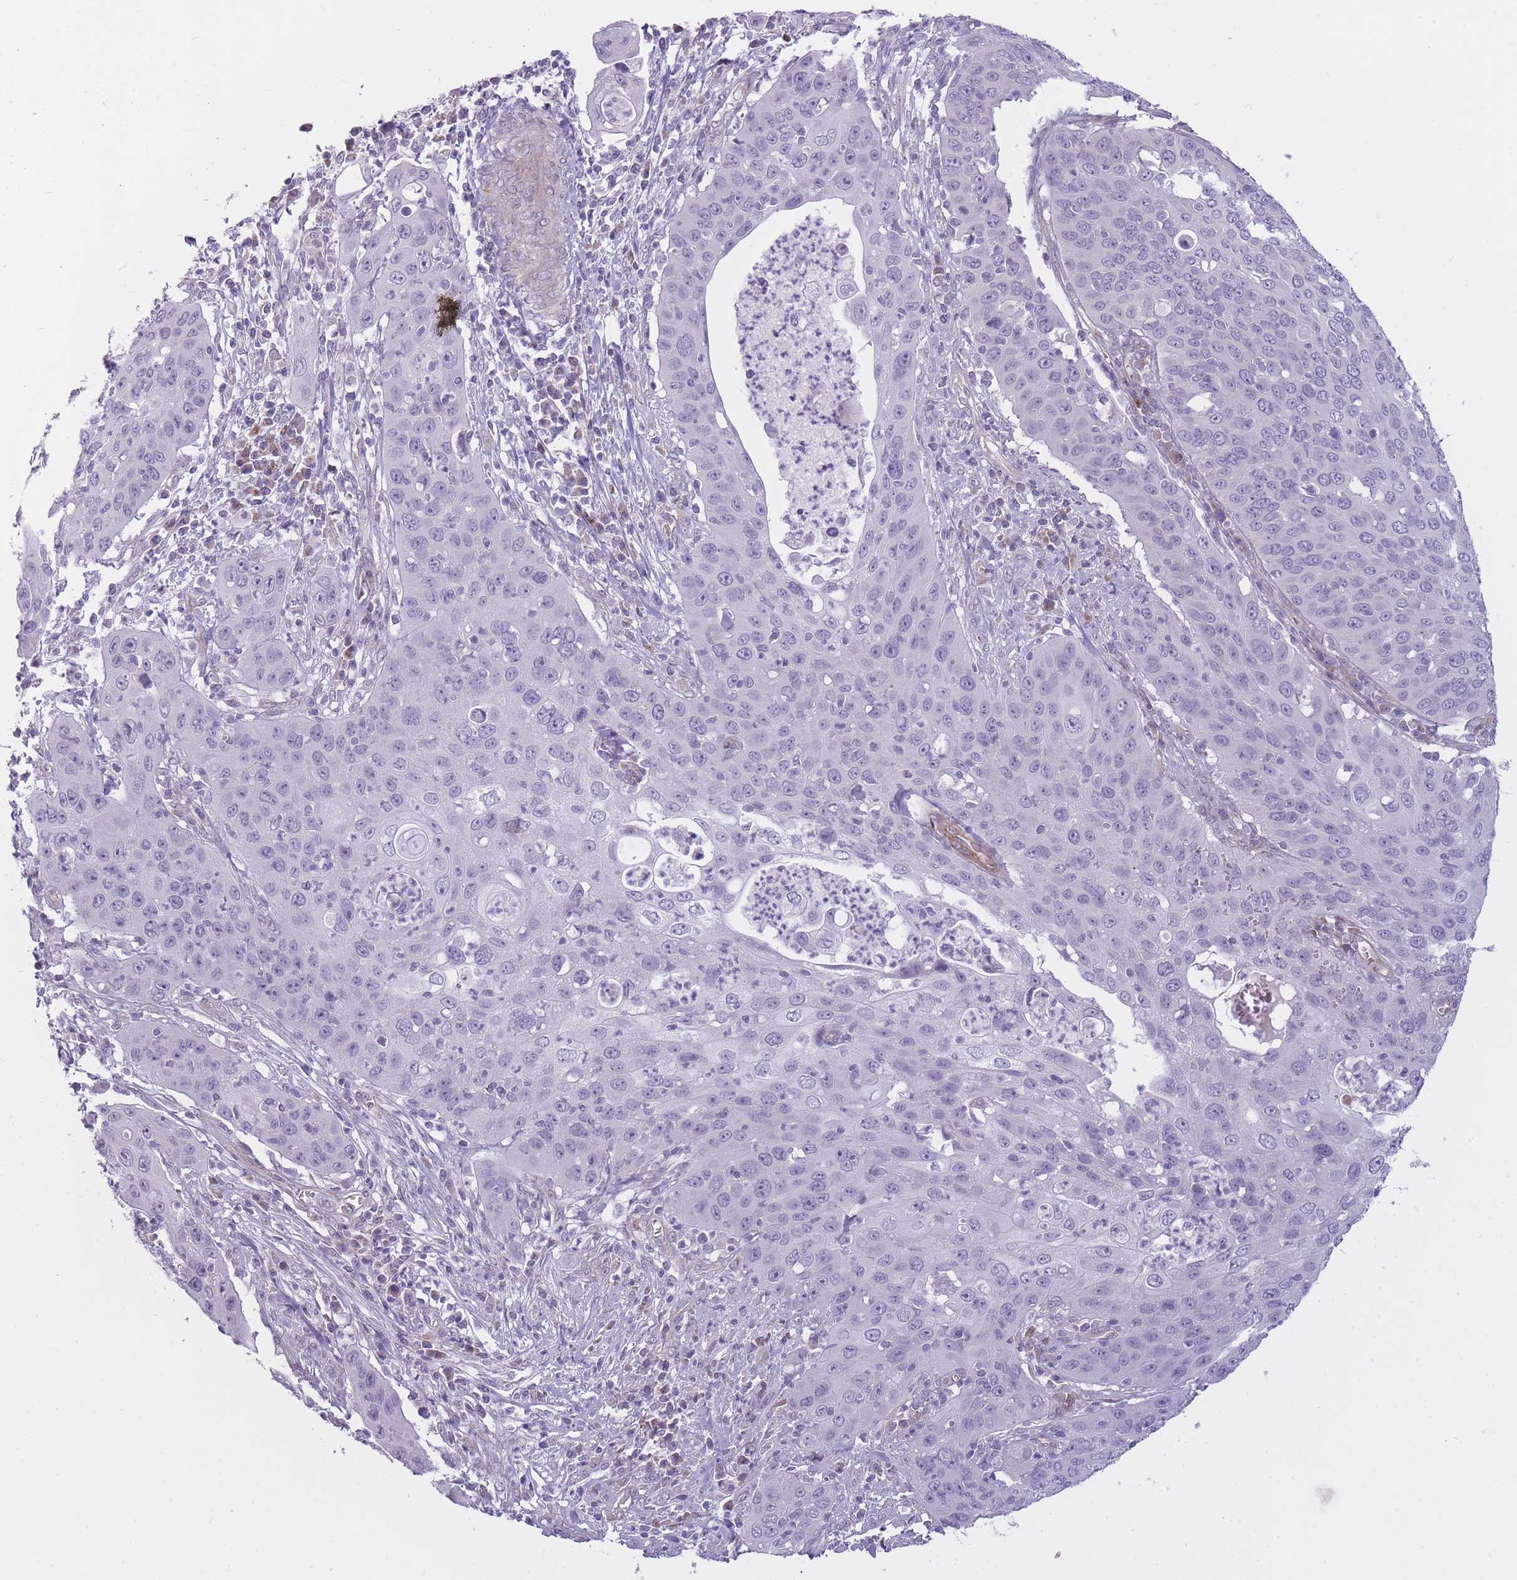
{"staining": {"intensity": "negative", "quantity": "none", "location": "none"}, "tissue": "cervical cancer", "cell_type": "Tumor cells", "image_type": "cancer", "snomed": [{"axis": "morphology", "description": "Squamous cell carcinoma, NOS"}, {"axis": "topography", "description": "Cervix"}], "caption": "A histopathology image of cervical squamous cell carcinoma stained for a protein reveals no brown staining in tumor cells.", "gene": "PGRMC2", "patient": {"sex": "female", "age": 36}}